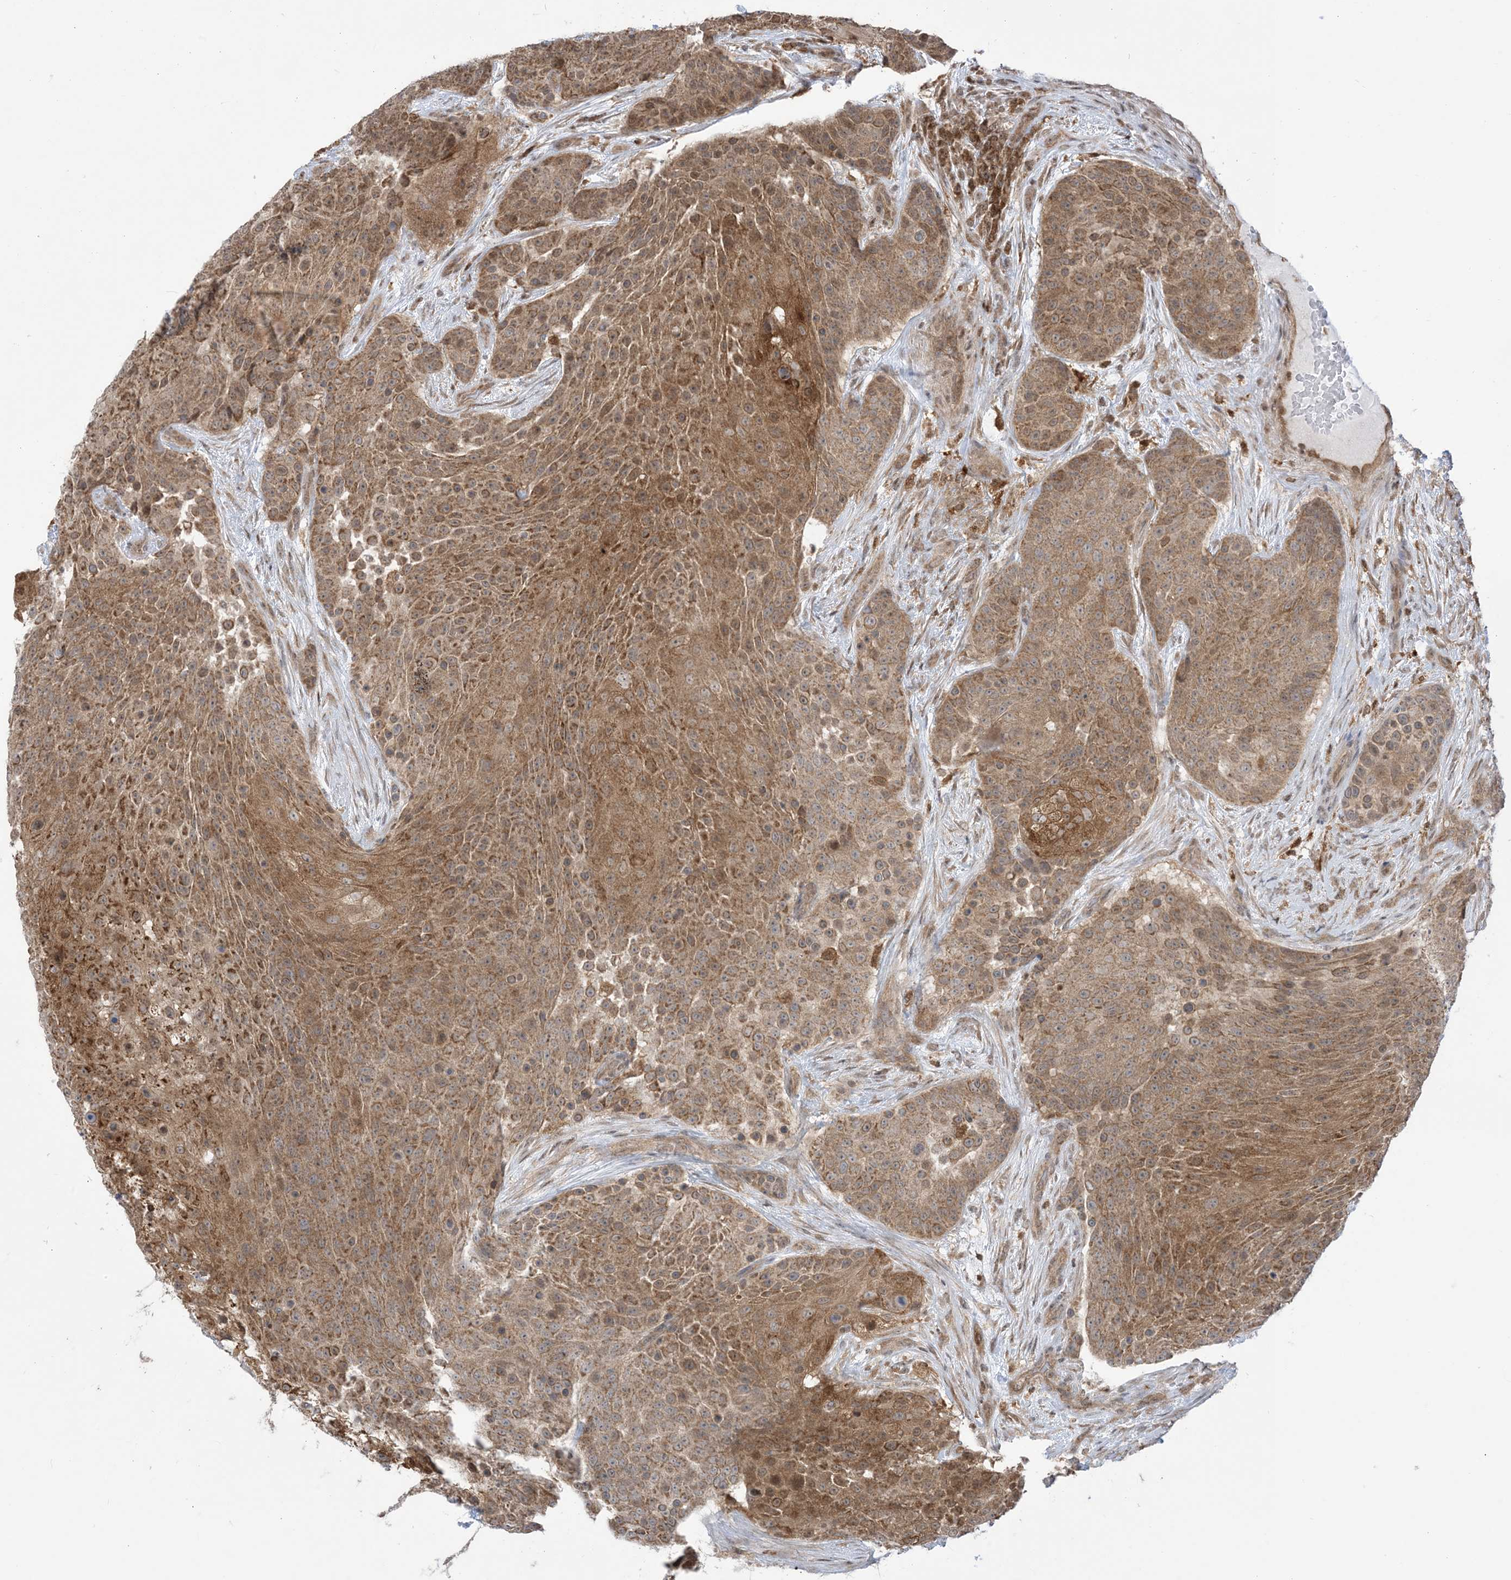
{"staining": {"intensity": "moderate", "quantity": ">75%", "location": "cytoplasmic/membranous"}, "tissue": "urothelial cancer", "cell_type": "Tumor cells", "image_type": "cancer", "snomed": [{"axis": "morphology", "description": "Urothelial carcinoma, High grade"}, {"axis": "topography", "description": "Urinary bladder"}], "caption": "IHC staining of high-grade urothelial carcinoma, which shows medium levels of moderate cytoplasmic/membranous positivity in approximately >75% of tumor cells indicating moderate cytoplasmic/membranous protein expression. The staining was performed using DAB (brown) for protein detection and nuclei were counterstained in hematoxylin (blue).", "gene": "CASP4", "patient": {"sex": "female", "age": 63}}